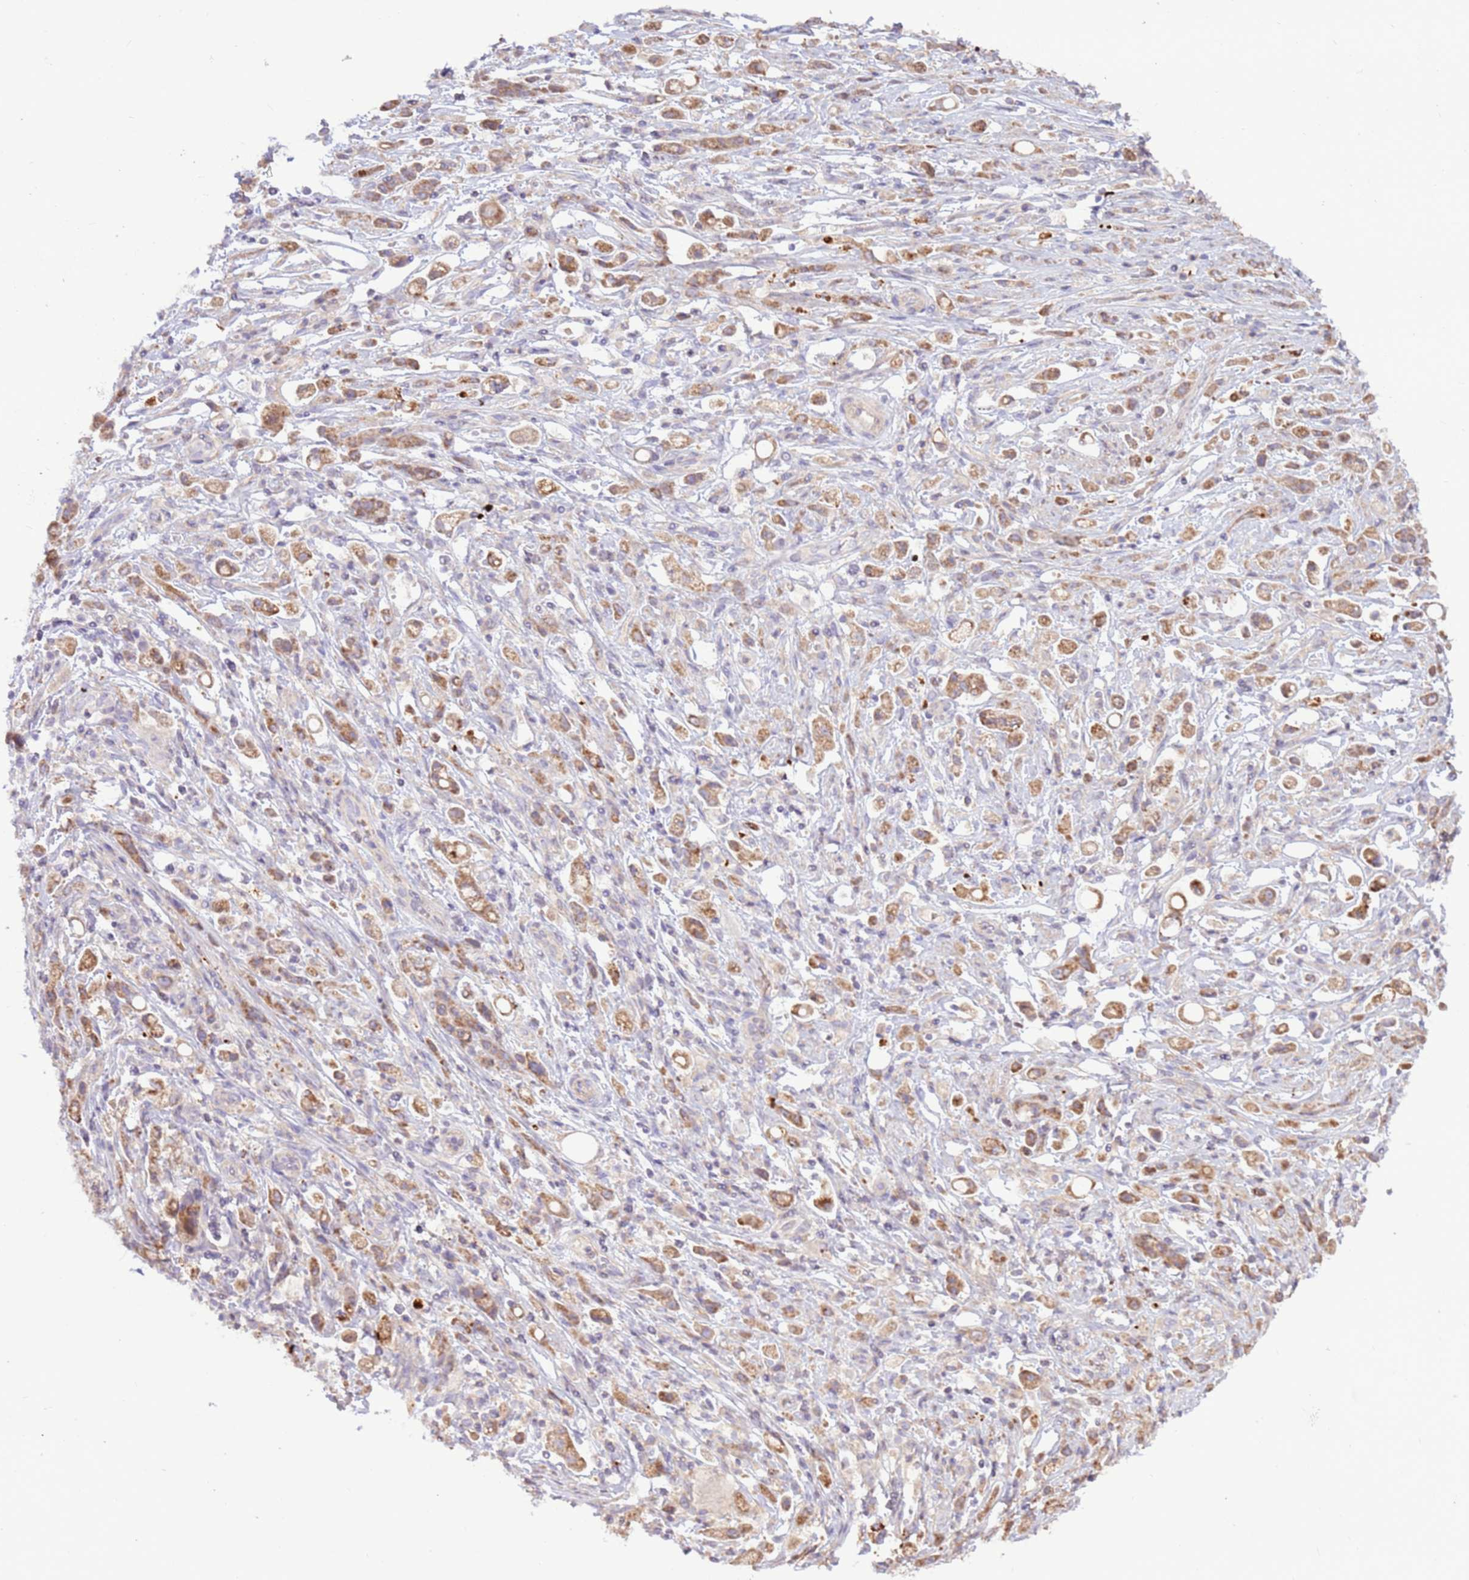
{"staining": {"intensity": "moderate", "quantity": ">75%", "location": "cytoplasmic/membranous"}, "tissue": "stomach cancer", "cell_type": "Tumor cells", "image_type": "cancer", "snomed": [{"axis": "morphology", "description": "Adenocarcinoma, NOS"}, {"axis": "topography", "description": "Stomach"}], "caption": "Stomach adenocarcinoma stained with DAB immunohistochemistry (IHC) displays medium levels of moderate cytoplasmic/membranous positivity in approximately >75% of tumor cells.", "gene": "EVA1B", "patient": {"sex": "female", "age": 60}}